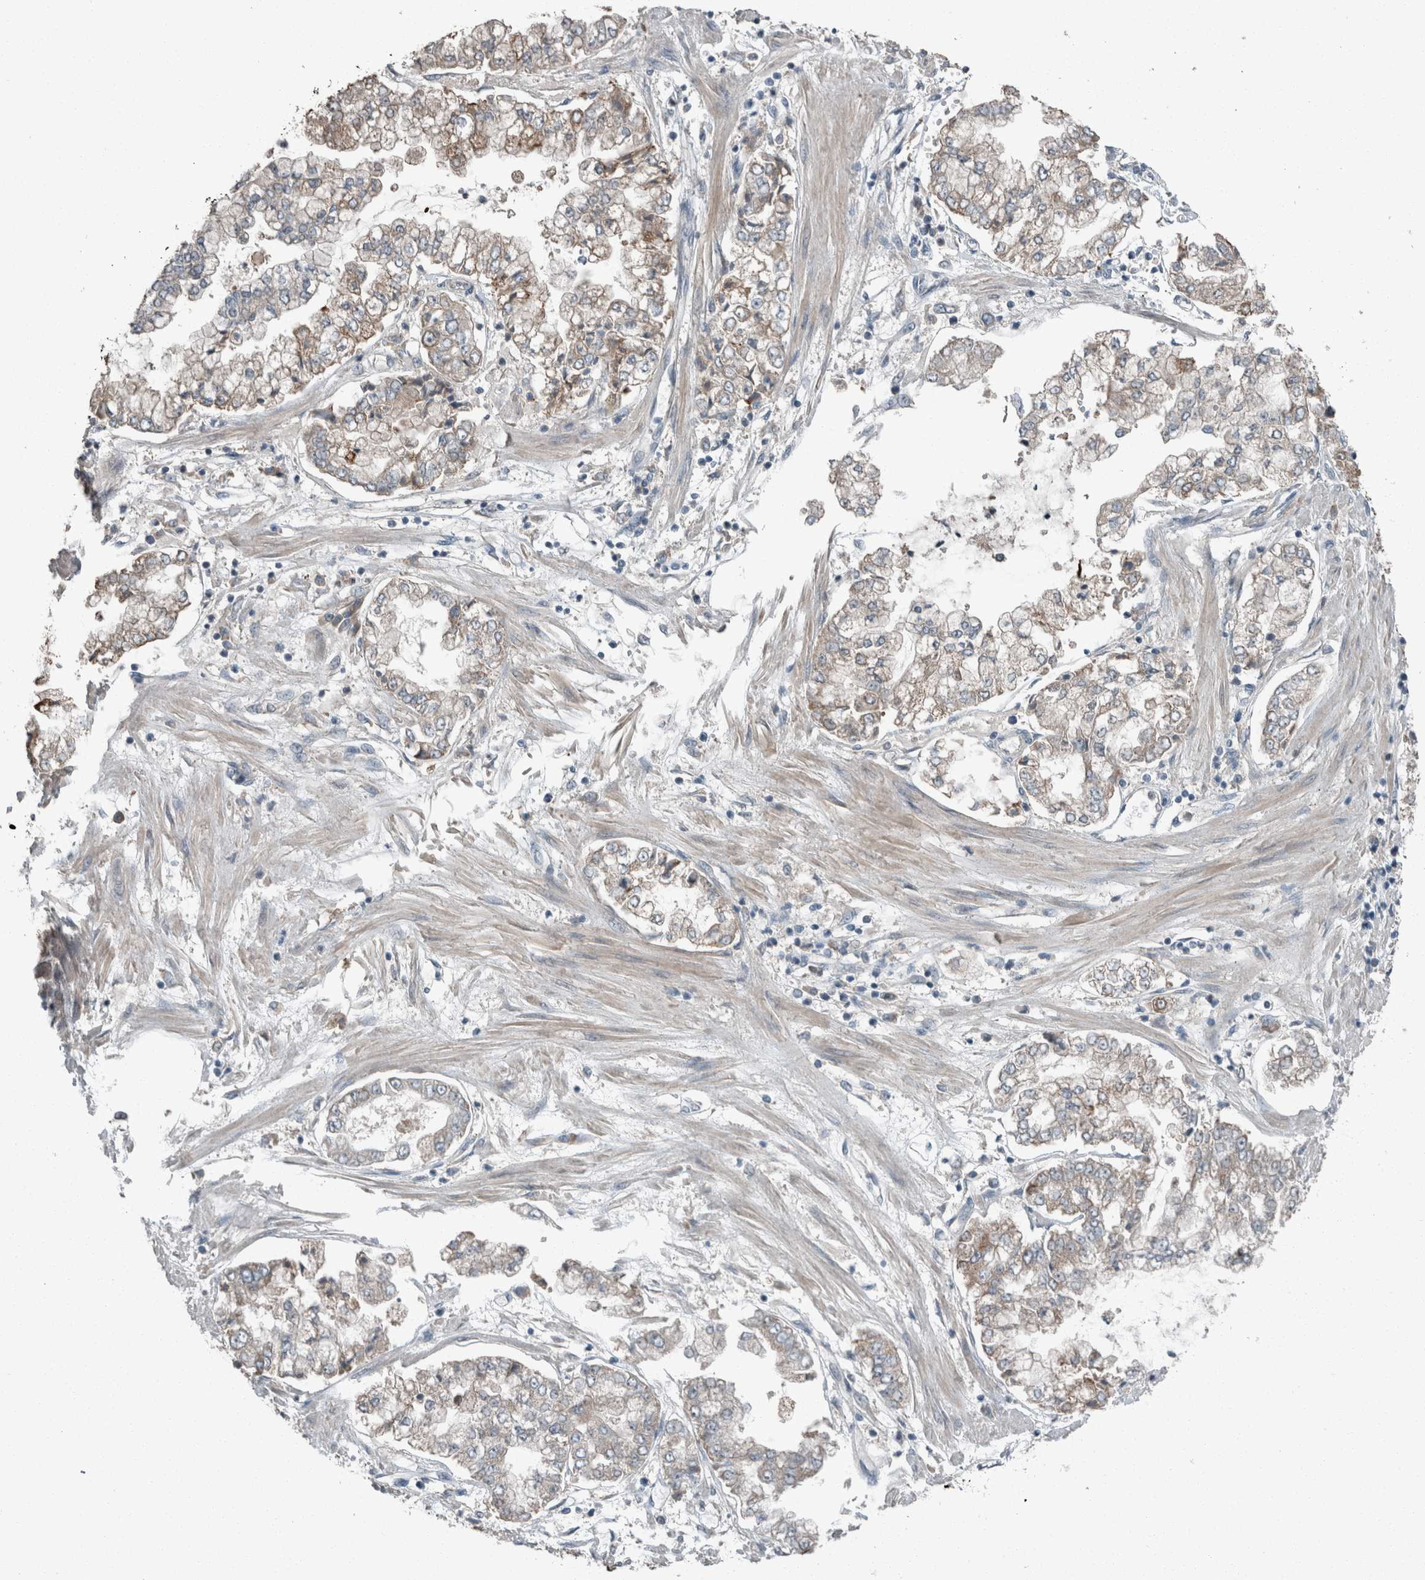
{"staining": {"intensity": "weak", "quantity": "25%-75%", "location": "cytoplasmic/membranous"}, "tissue": "stomach cancer", "cell_type": "Tumor cells", "image_type": "cancer", "snomed": [{"axis": "morphology", "description": "Adenocarcinoma, NOS"}, {"axis": "topography", "description": "Stomach"}], "caption": "Stomach adenocarcinoma stained with a protein marker exhibits weak staining in tumor cells.", "gene": "KNTC1", "patient": {"sex": "male", "age": 76}}